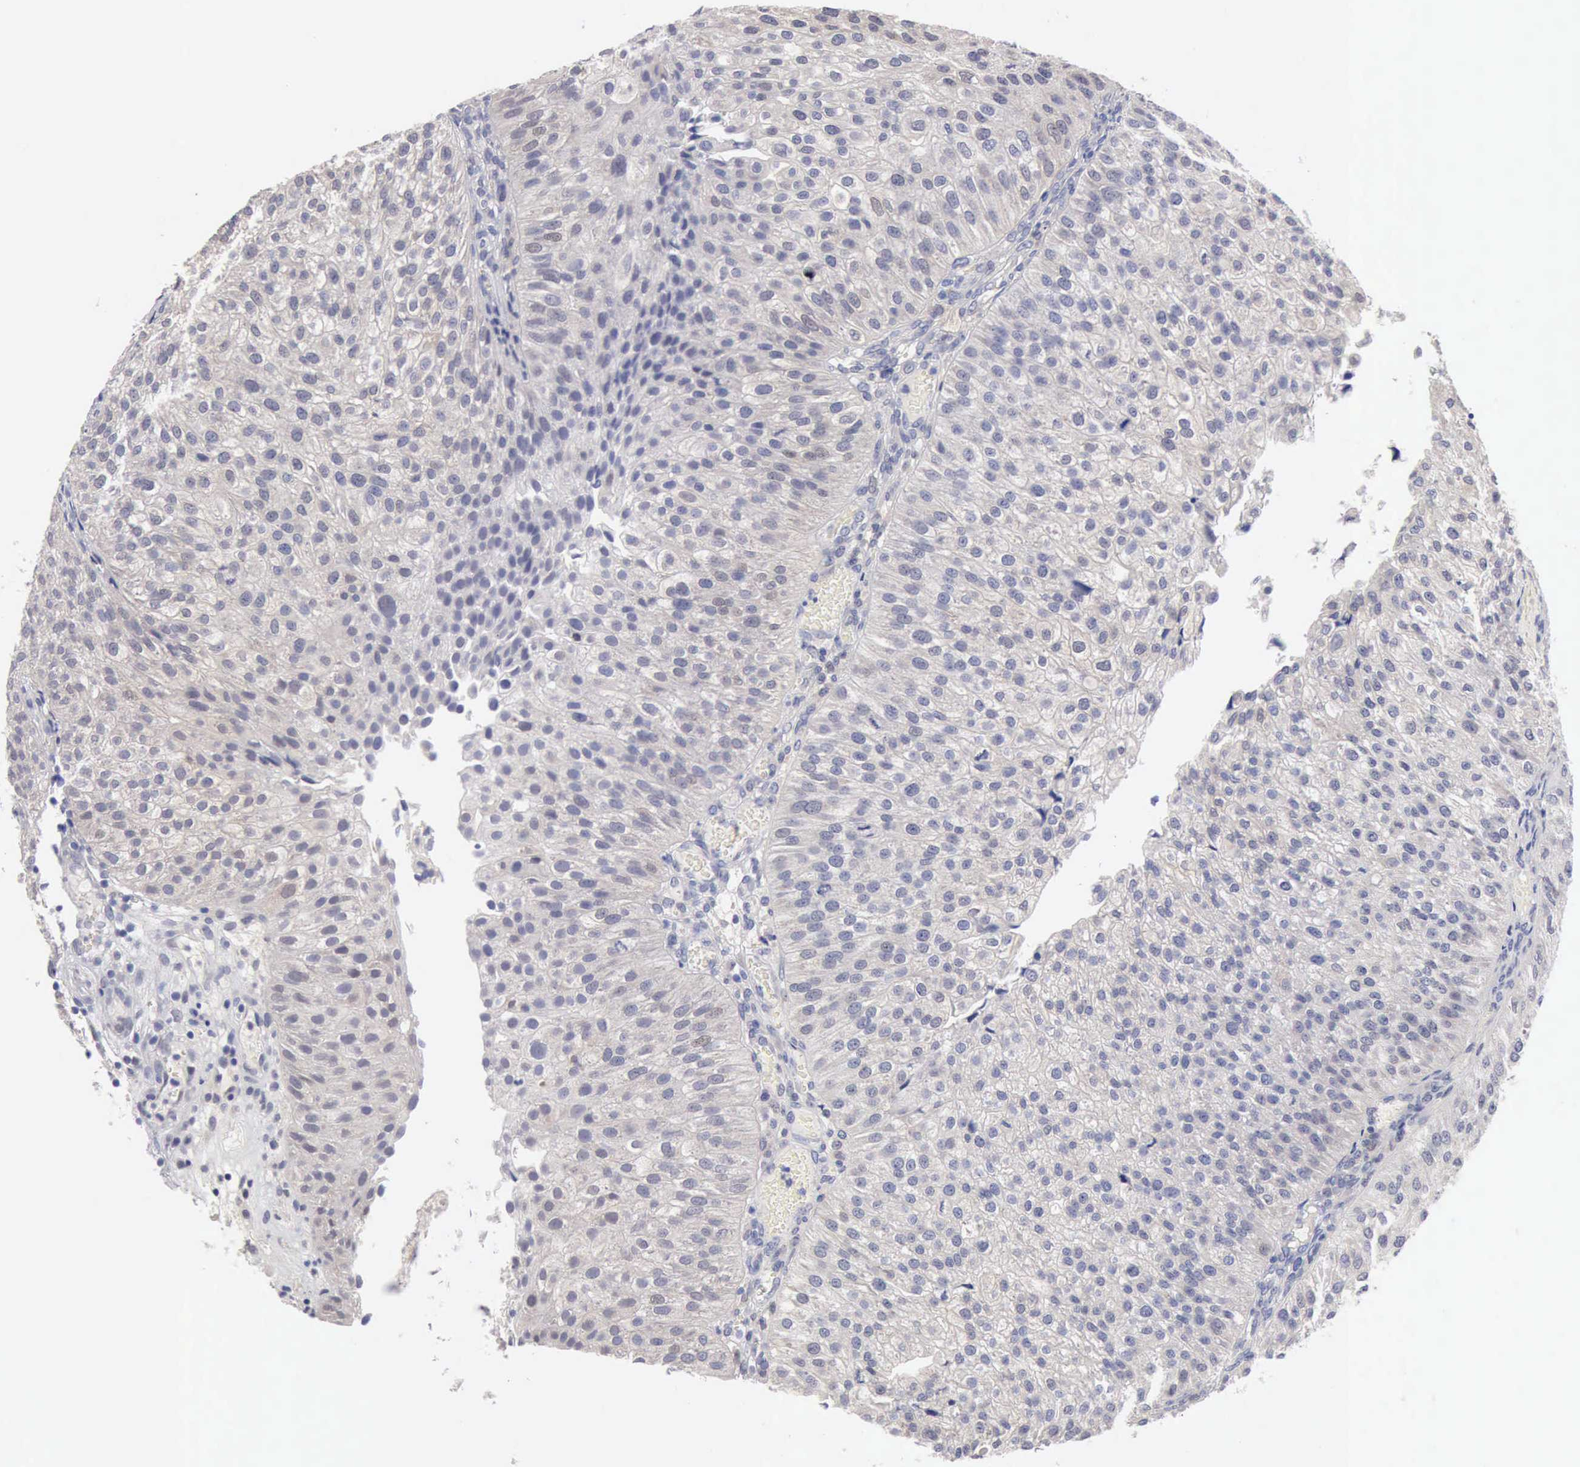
{"staining": {"intensity": "negative", "quantity": "none", "location": "none"}, "tissue": "urothelial cancer", "cell_type": "Tumor cells", "image_type": "cancer", "snomed": [{"axis": "morphology", "description": "Urothelial carcinoma, Low grade"}, {"axis": "topography", "description": "Urinary bladder"}], "caption": "This is a micrograph of immunohistochemistry staining of urothelial cancer, which shows no staining in tumor cells.", "gene": "PTGR2", "patient": {"sex": "female", "age": 89}}